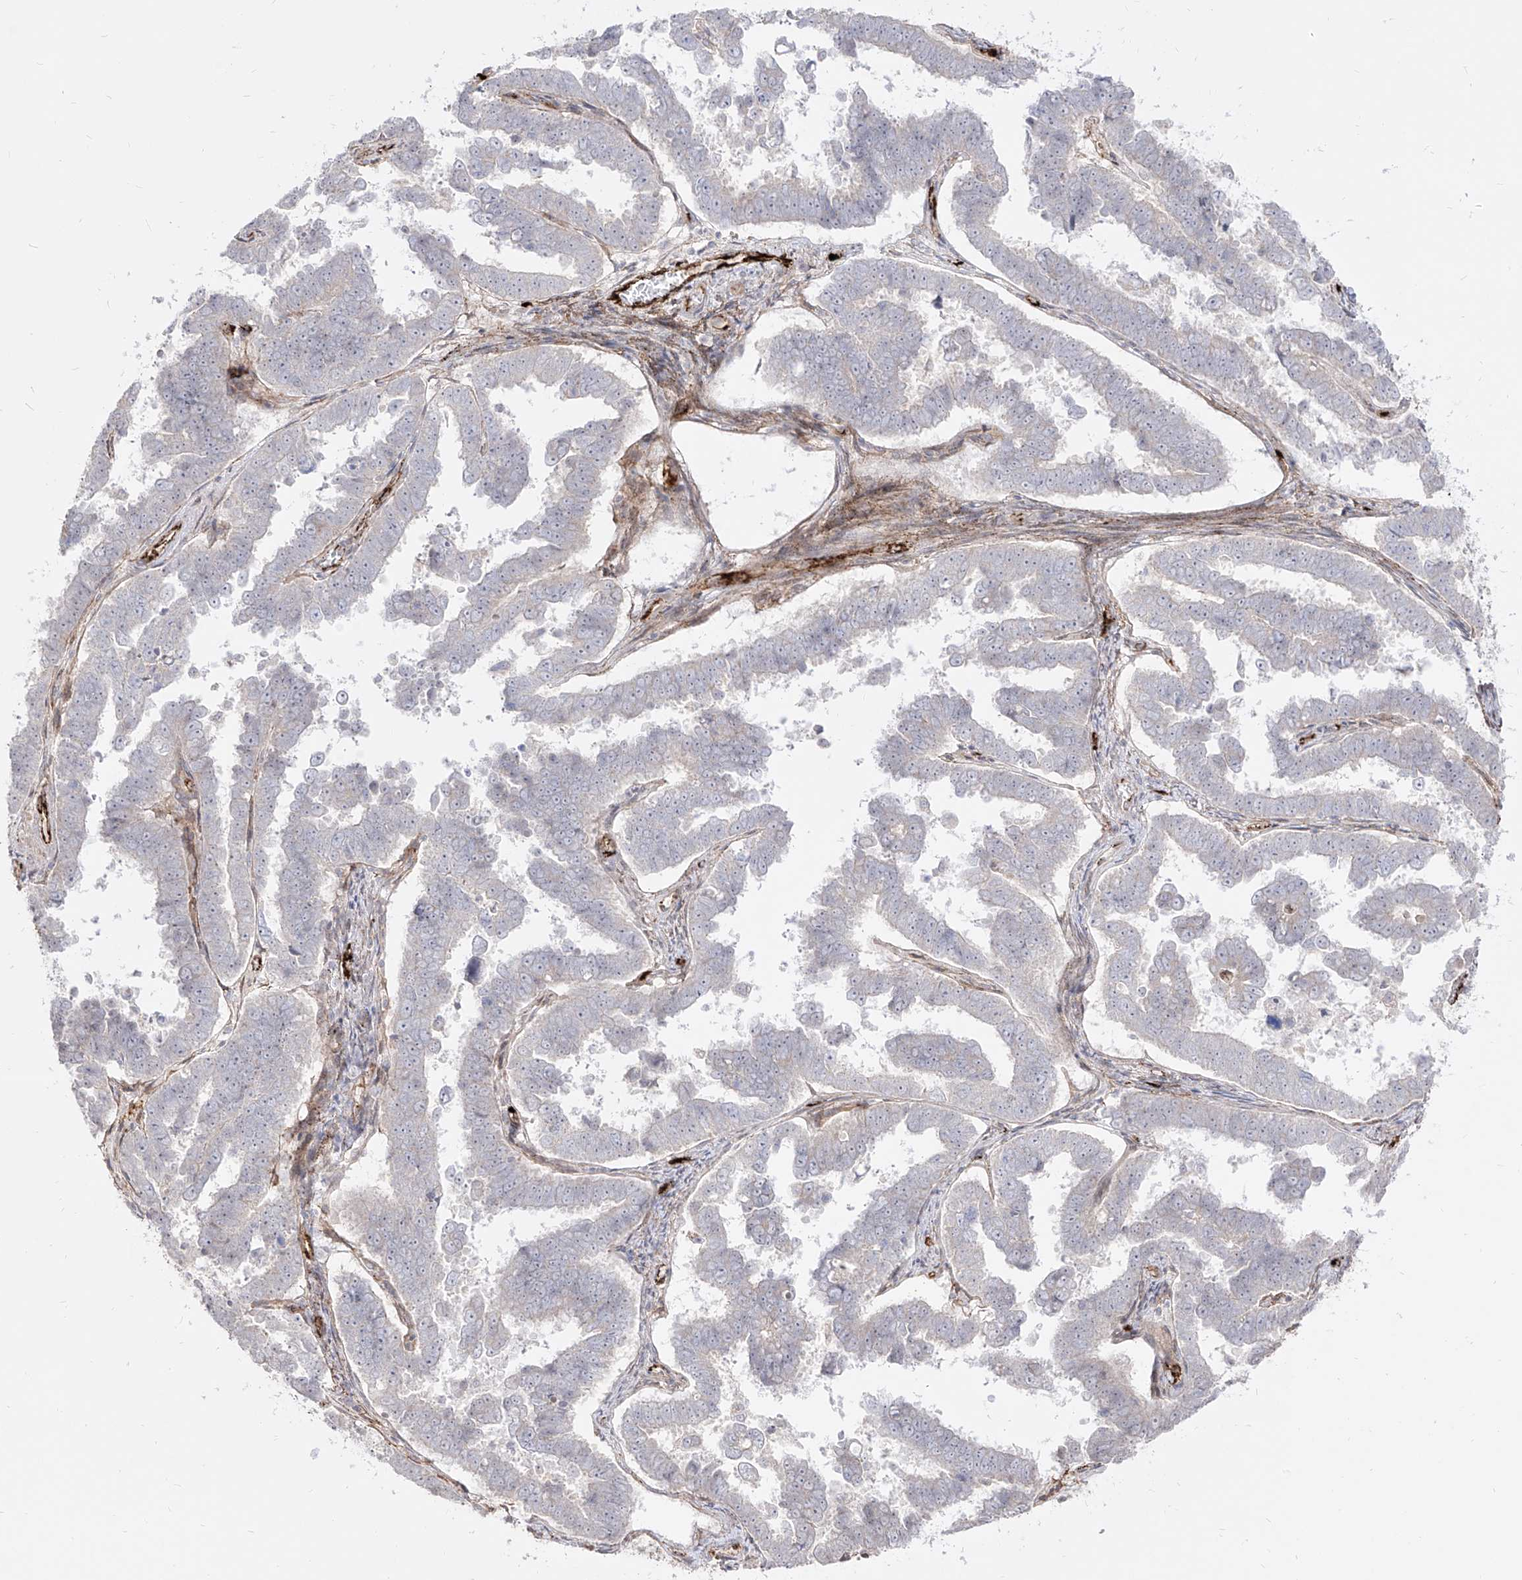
{"staining": {"intensity": "negative", "quantity": "none", "location": "none"}, "tissue": "endometrial cancer", "cell_type": "Tumor cells", "image_type": "cancer", "snomed": [{"axis": "morphology", "description": "Adenocarcinoma, NOS"}, {"axis": "topography", "description": "Endometrium"}], "caption": "Adenocarcinoma (endometrial) was stained to show a protein in brown. There is no significant positivity in tumor cells. The staining is performed using DAB (3,3'-diaminobenzidine) brown chromogen with nuclei counter-stained in using hematoxylin.", "gene": "ZGRF1", "patient": {"sex": "female", "age": 75}}